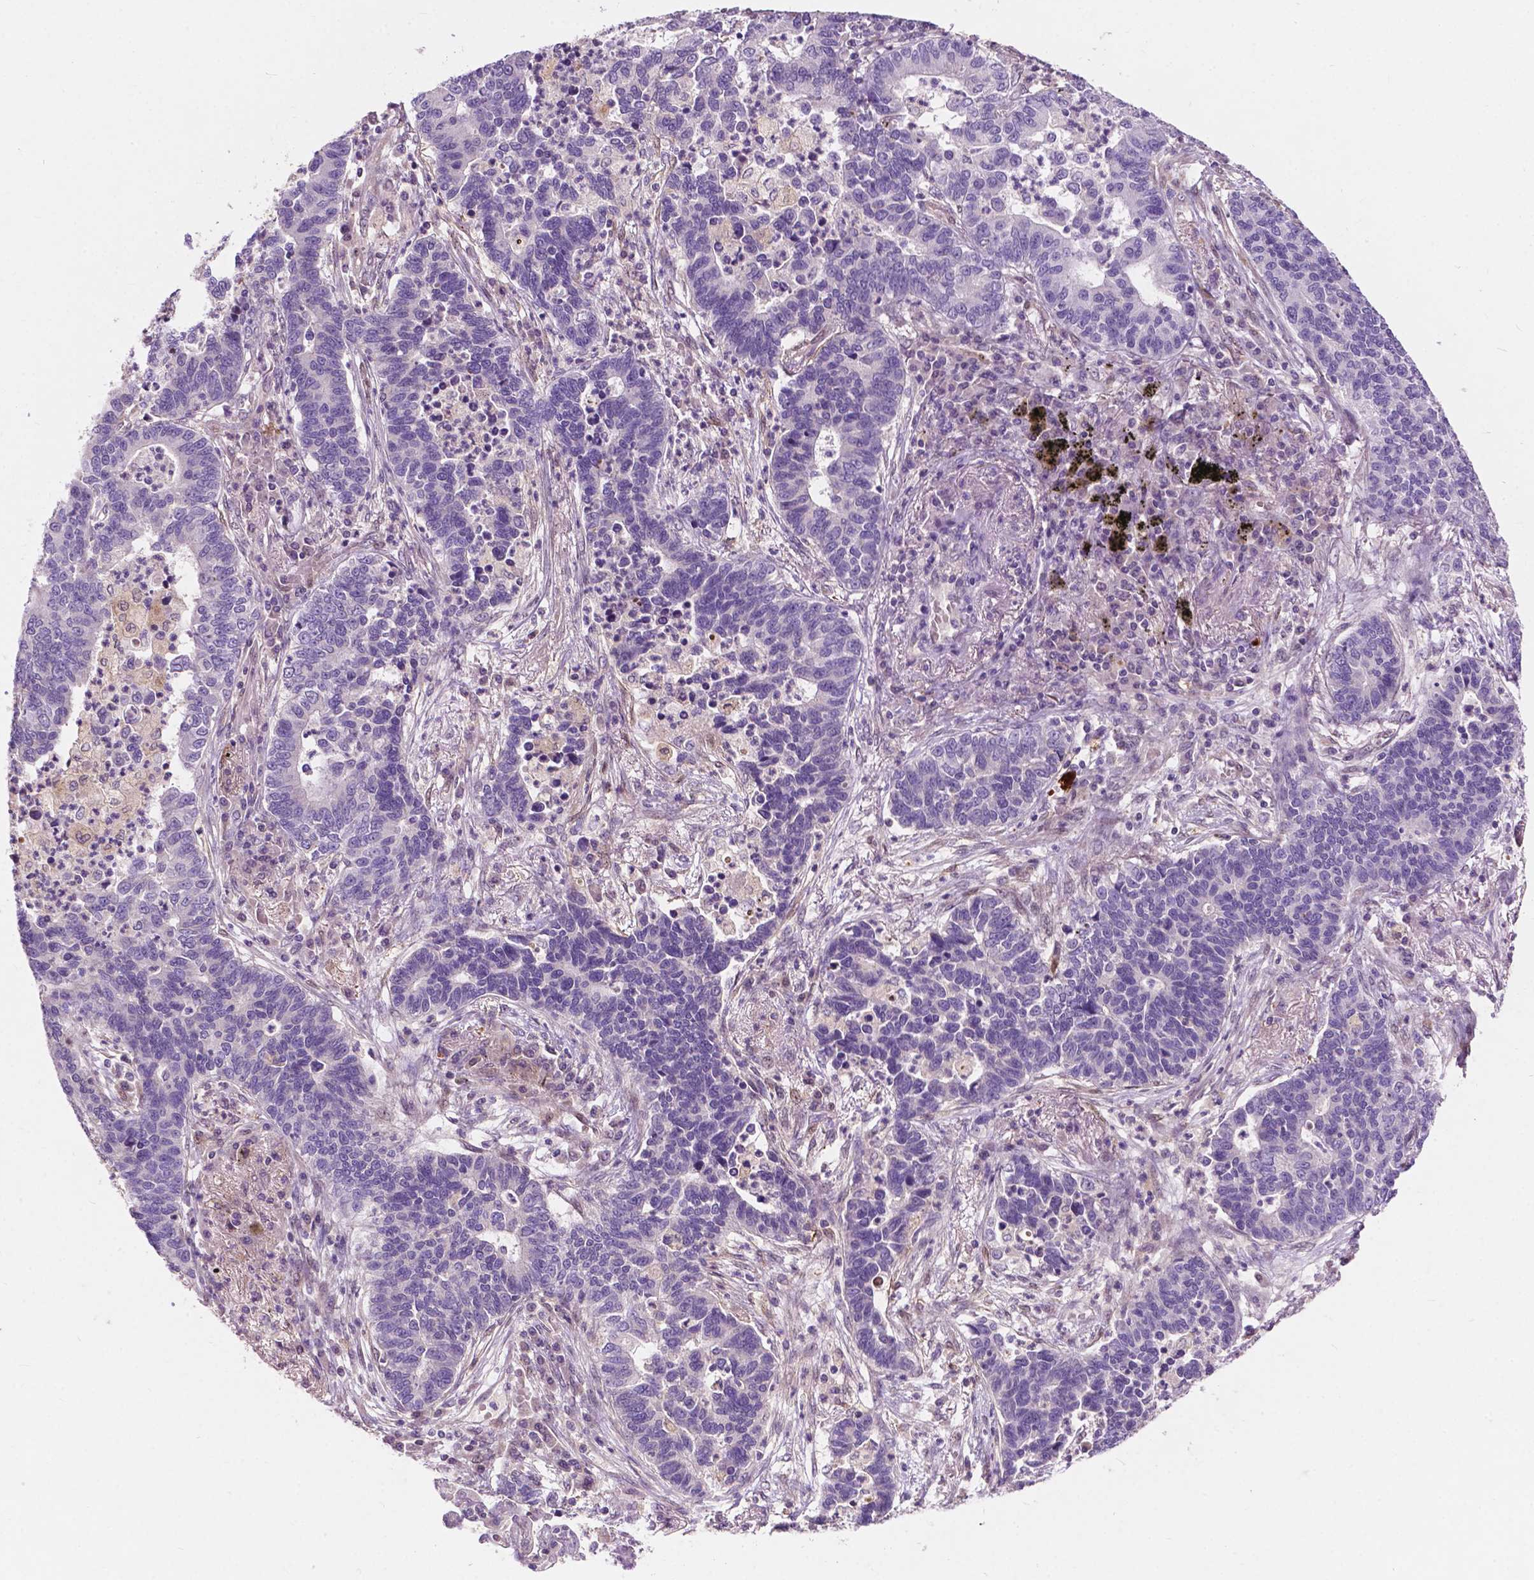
{"staining": {"intensity": "negative", "quantity": "none", "location": "none"}, "tissue": "lung cancer", "cell_type": "Tumor cells", "image_type": "cancer", "snomed": [{"axis": "morphology", "description": "Adenocarcinoma, NOS"}, {"axis": "topography", "description": "Lung"}], "caption": "High magnification brightfield microscopy of lung cancer stained with DAB (brown) and counterstained with hematoxylin (blue): tumor cells show no significant staining.", "gene": "GPR37", "patient": {"sex": "female", "age": 57}}